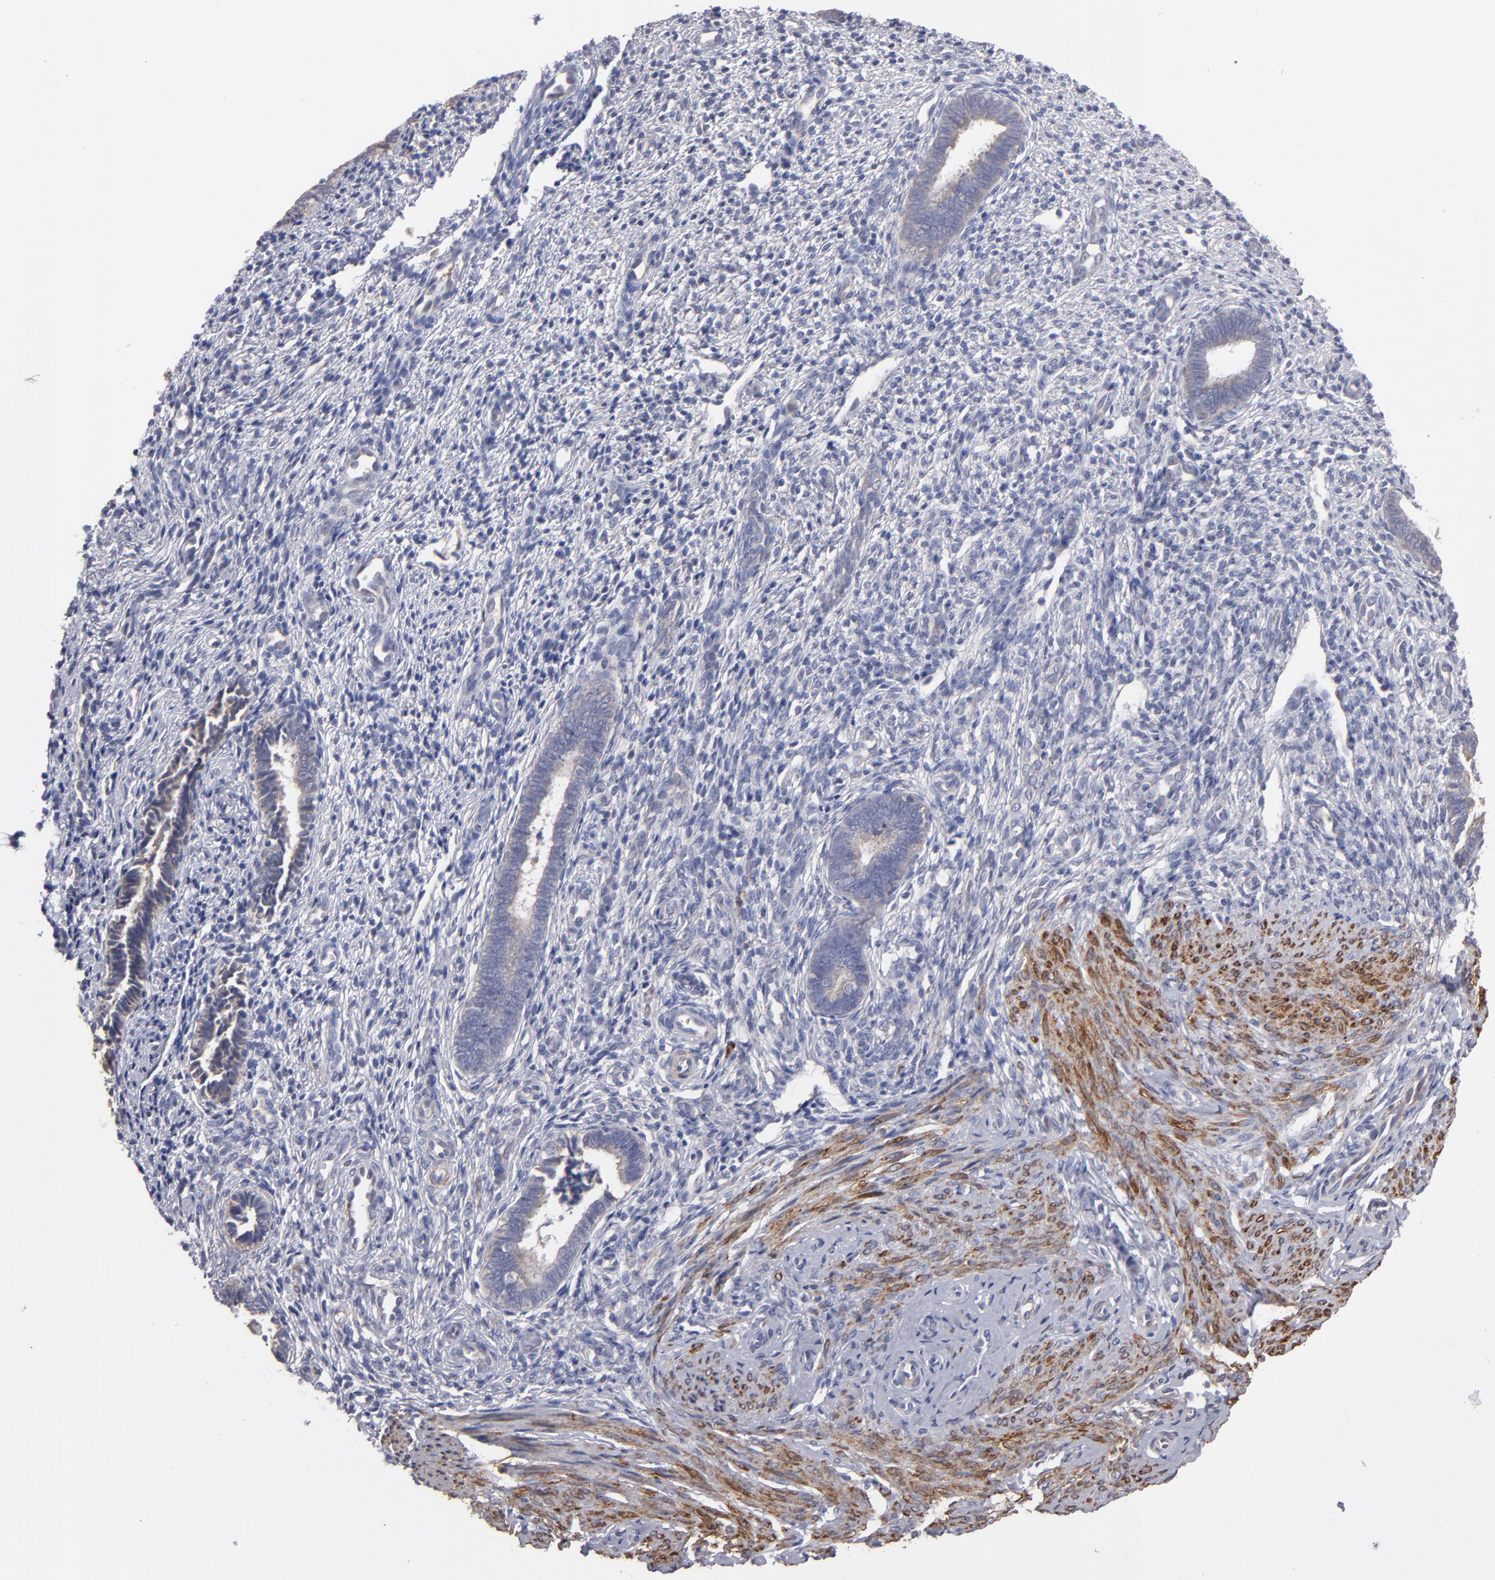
{"staining": {"intensity": "negative", "quantity": "none", "location": "none"}, "tissue": "endometrium", "cell_type": "Cells in endometrial stroma", "image_type": "normal", "snomed": [{"axis": "morphology", "description": "Normal tissue, NOS"}, {"axis": "topography", "description": "Endometrium"}], "caption": "IHC micrograph of benign human endometrium stained for a protein (brown), which shows no positivity in cells in endometrial stroma.", "gene": "SLMAP", "patient": {"sex": "female", "age": 27}}